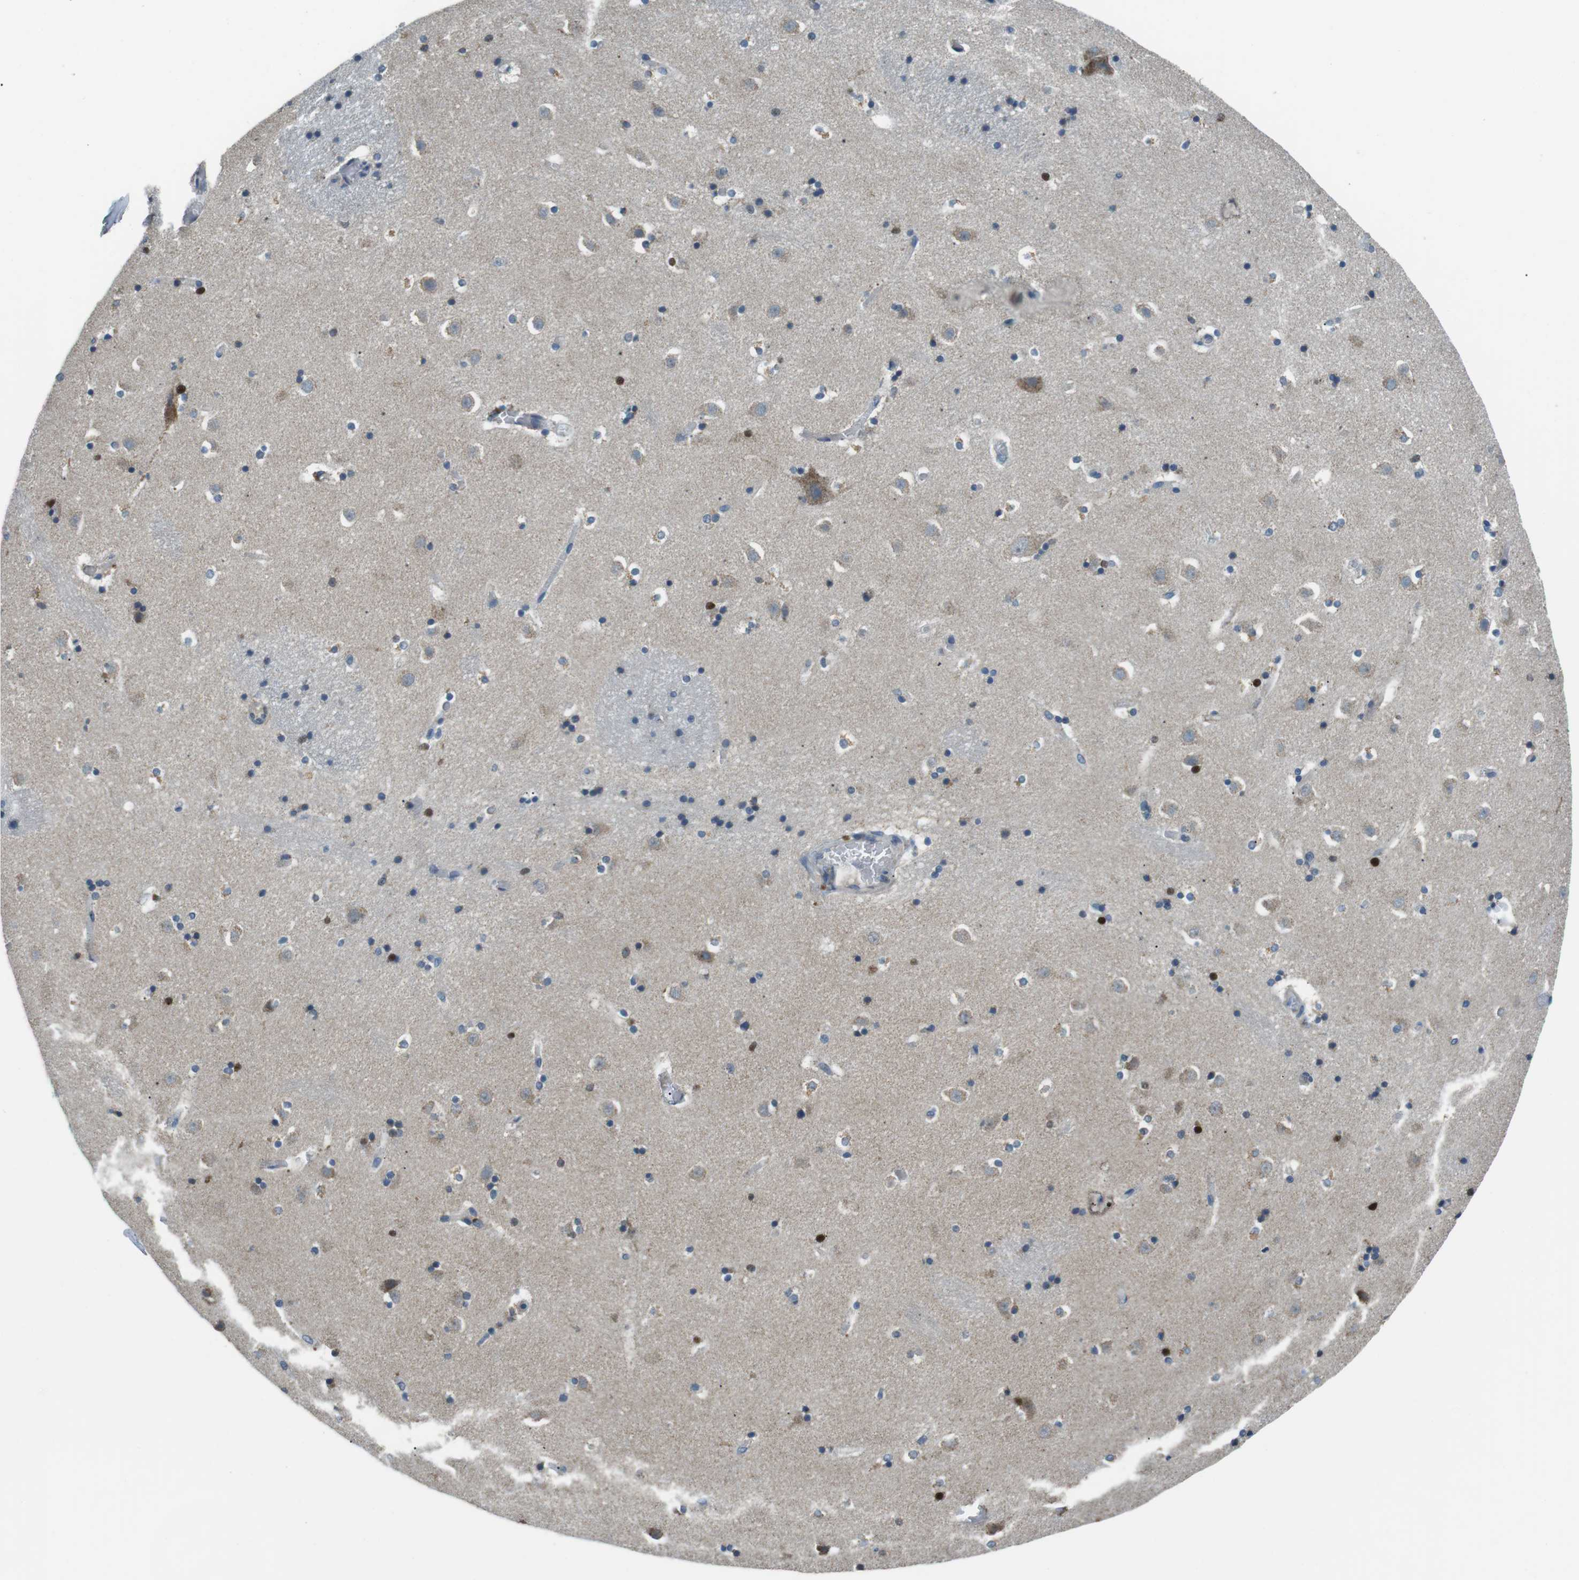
{"staining": {"intensity": "strong", "quantity": "<25%", "location": "cytoplasmic/membranous,nuclear"}, "tissue": "caudate", "cell_type": "Glial cells", "image_type": "normal", "snomed": [{"axis": "morphology", "description": "Normal tissue, NOS"}, {"axis": "topography", "description": "Lateral ventricle wall"}], "caption": "Immunohistochemistry (IHC) photomicrograph of unremarkable caudate stained for a protein (brown), which reveals medium levels of strong cytoplasmic/membranous,nuclear expression in about <25% of glial cells.", "gene": "BACE1", "patient": {"sex": "male", "age": 45}}